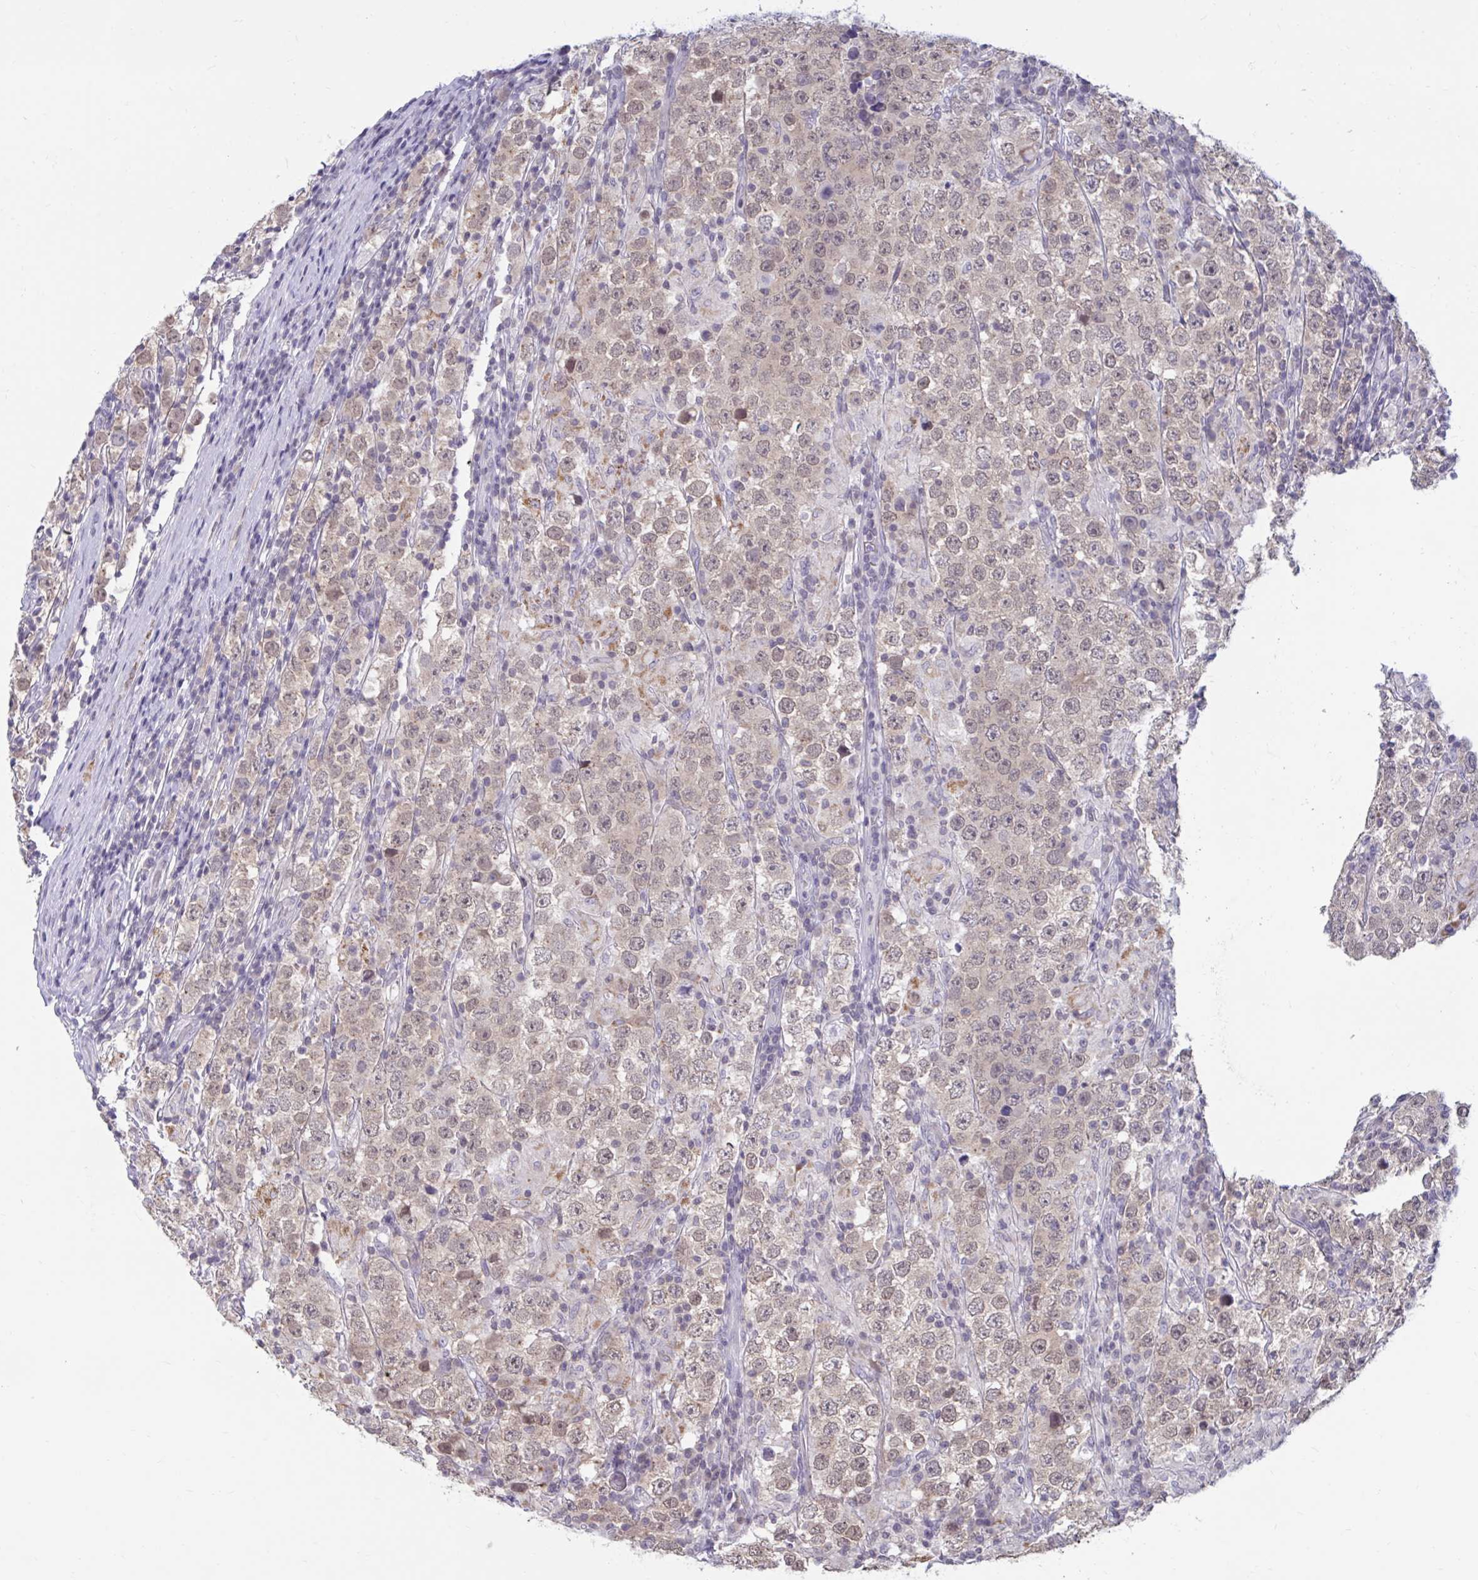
{"staining": {"intensity": "weak", "quantity": ">75%", "location": "nuclear"}, "tissue": "testis cancer", "cell_type": "Tumor cells", "image_type": "cancer", "snomed": [{"axis": "morphology", "description": "Normal tissue, NOS"}, {"axis": "morphology", "description": "Urothelial carcinoma, High grade"}, {"axis": "morphology", "description": "Seminoma, NOS"}, {"axis": "morphology", "description": "Carcinoma, Embryonal, NOS"}, {"axis": "topography", "description": "Urinary bladder"}, {"axis": "topography", "description": "Testis"}], "caption": "Testis cancer stained for a protein displays weak nuclear positivity in tumor cells. (DAB IHC, brown staining for protein, blue staining for nuclei).", "gene": "ARPP19", "patient": {"sex": "male", "age": 41}}